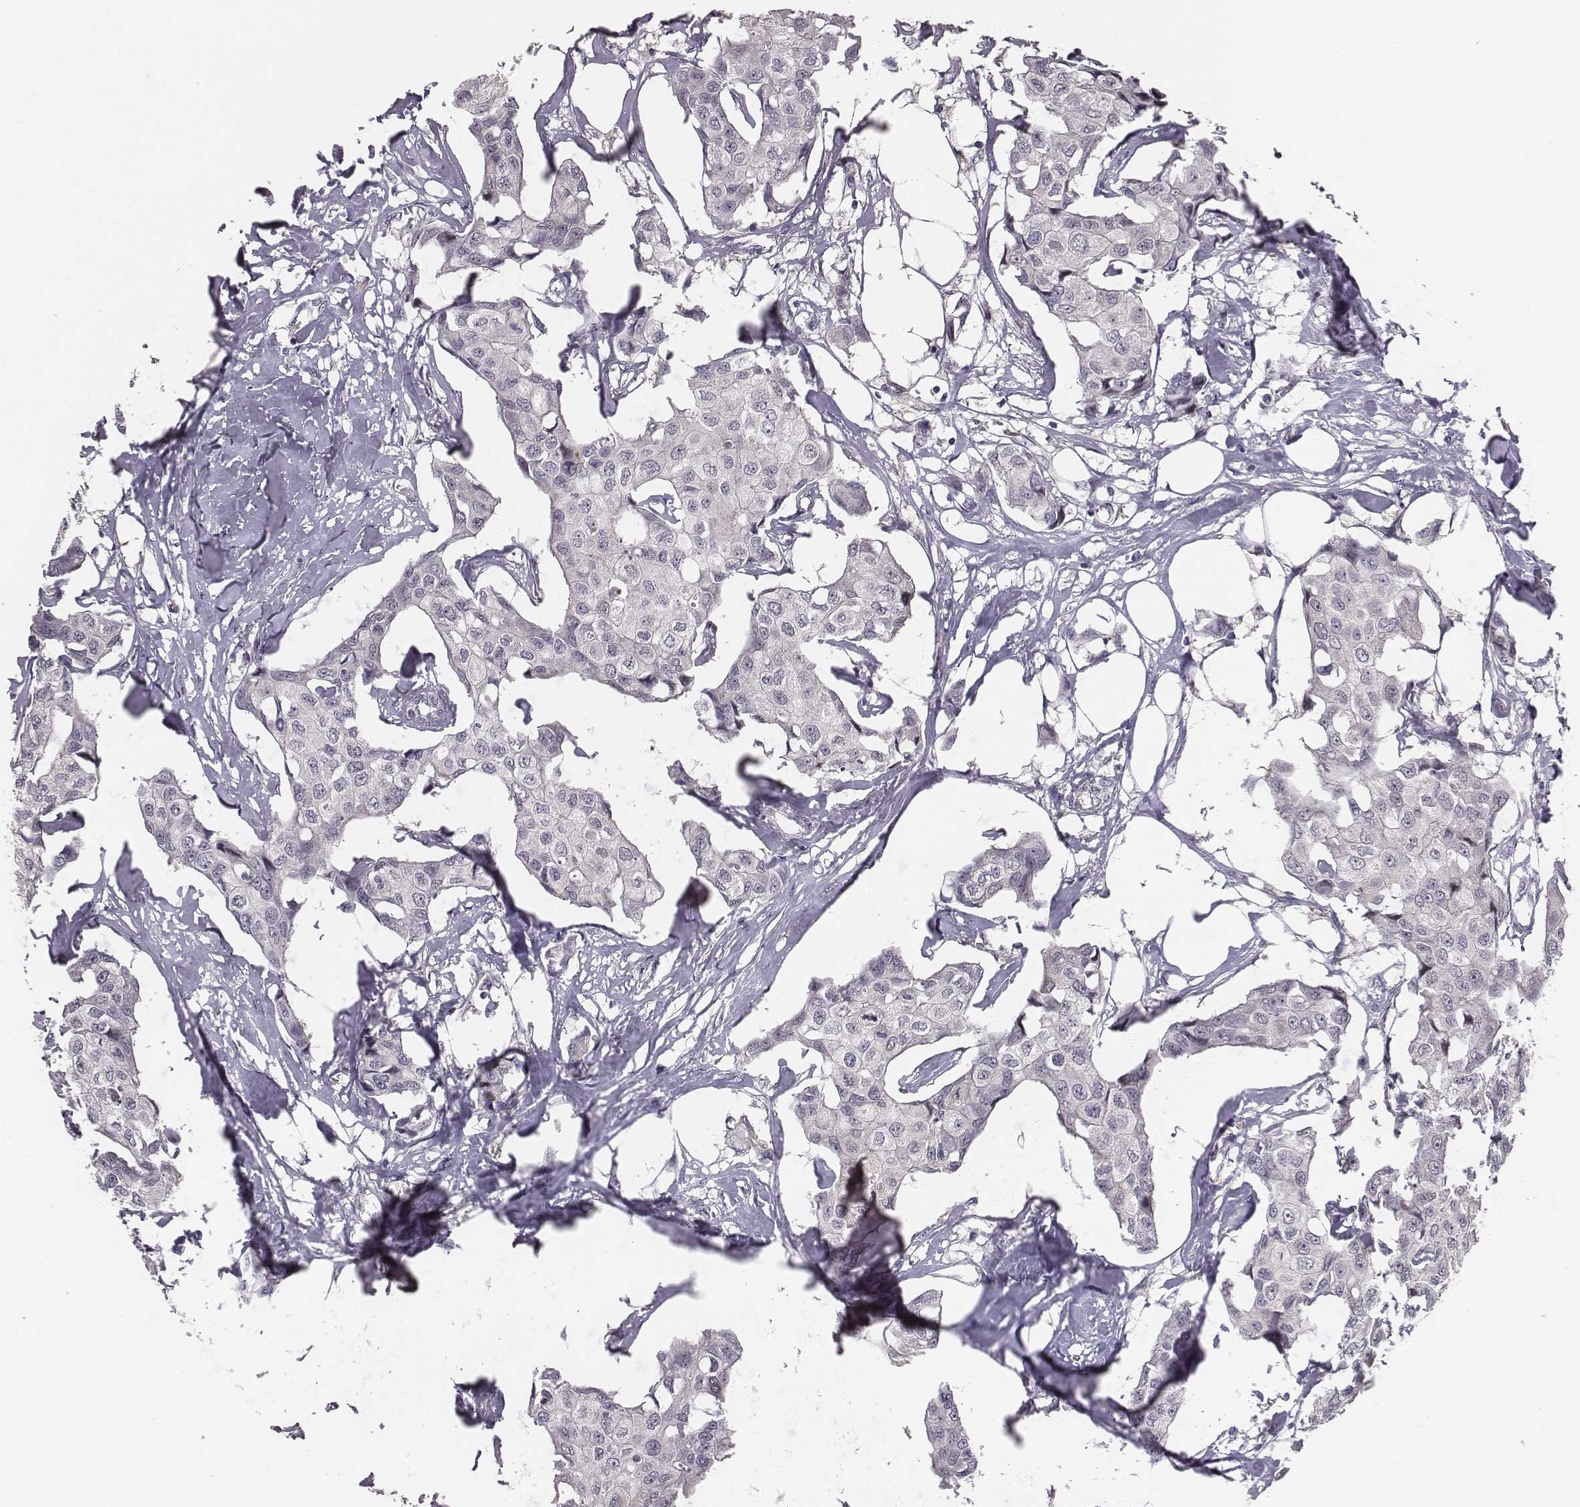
{"staining": {"intensity": "negative", "quantity": "none", "location": "none"}, "tissue": "breast cancer", "cell_type": "Tumor cells", "image_type": "cancer", "snomed": [{"axis": "morphology", "description": "Duct carcinoma"}, {"axis": "topography", "description": "Breast"}], "caption": "Micrograph shows no significant protein staining in tumor cells of infiltrating ductal carcinoma (breast).", "gene": "SMURF2", "patient": {"sex": "female", "age": 80}}